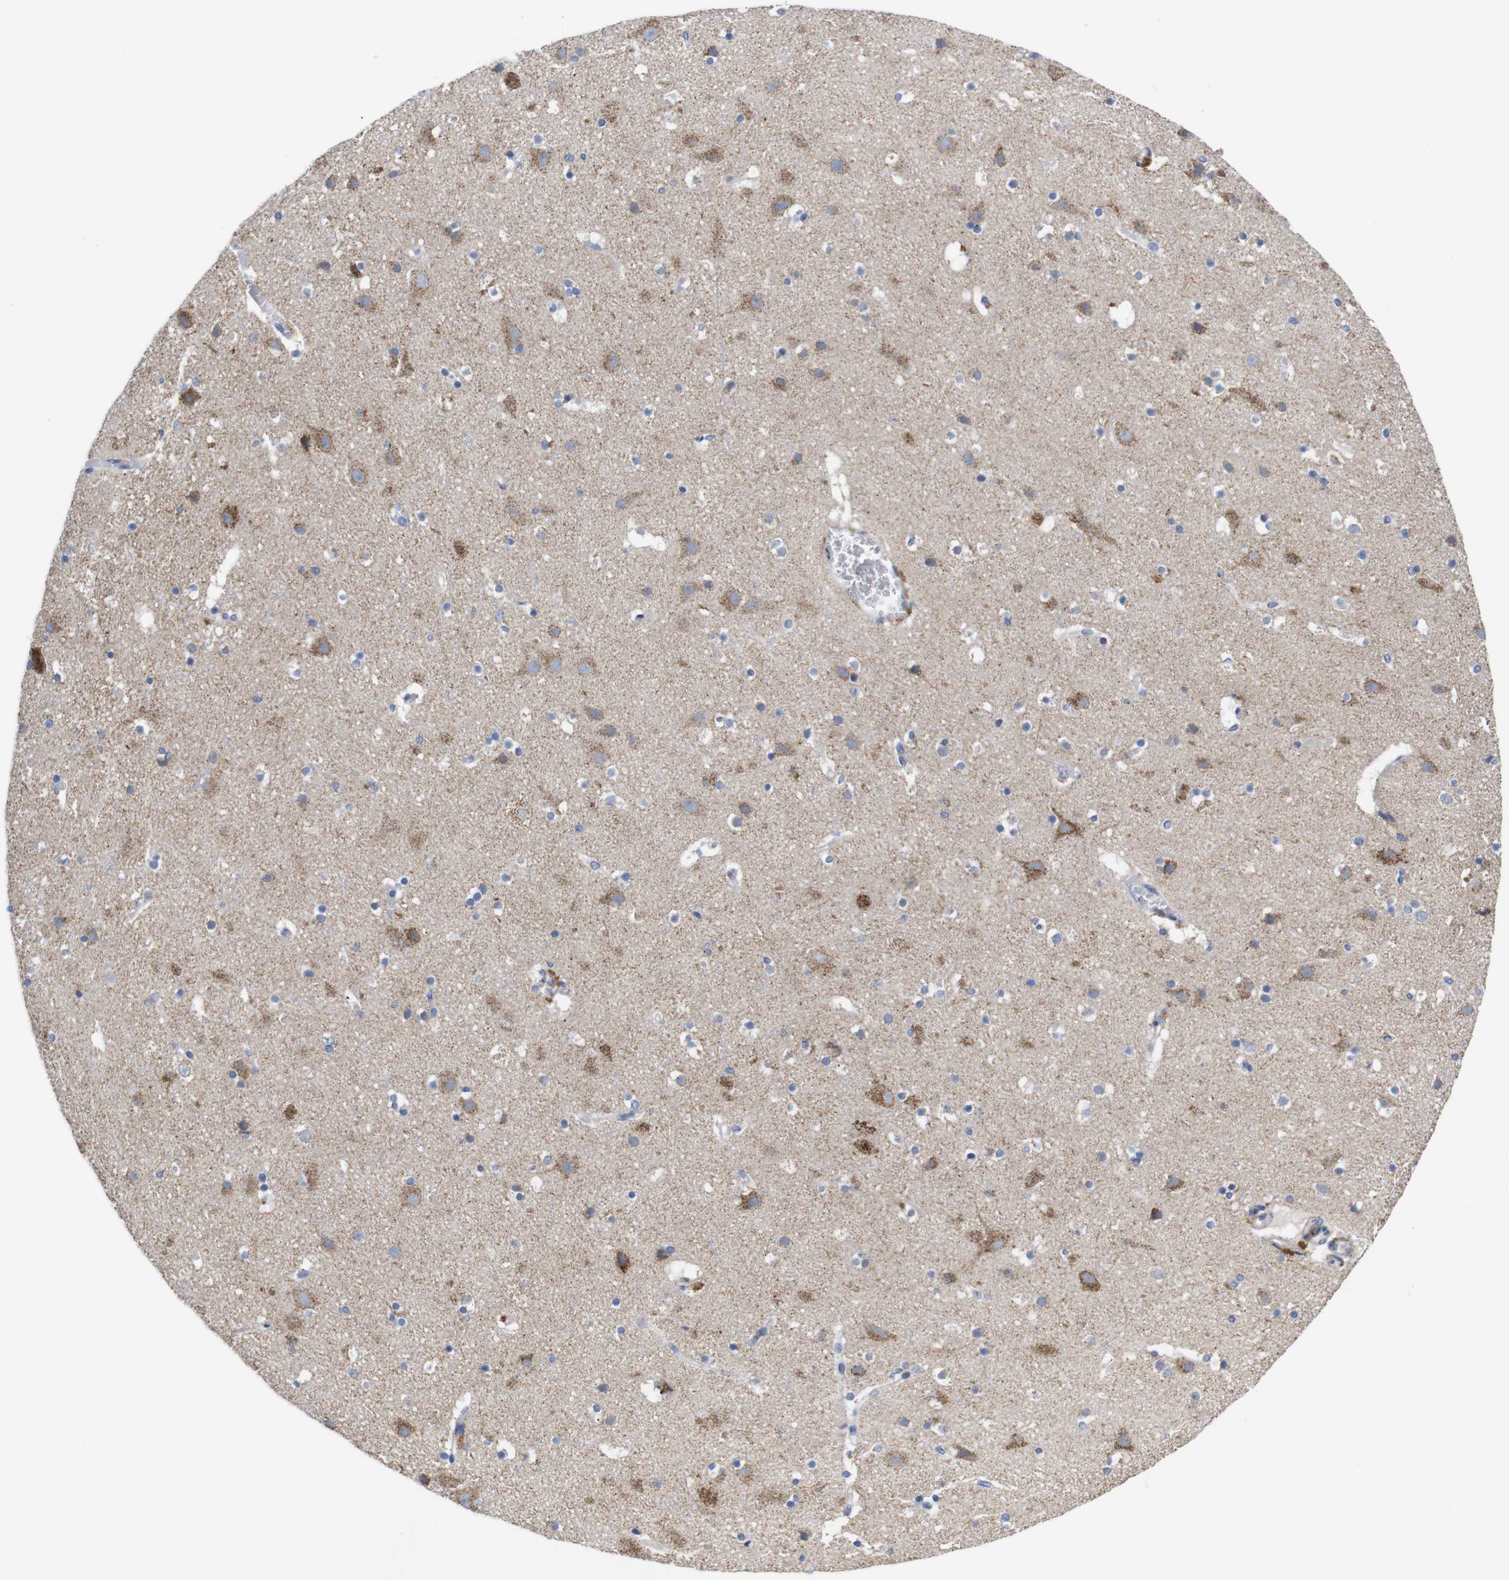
{"staining": {"intensity": "weak", "quantity": "25%-75%", "location": "cytoplasmic/membranous"}, "tissue": "cerebral cortex", "cell_type": "Endothelial cells", "image_type": "normal", "snomed": [{"axis": "morphology", "description": "Normal tissue, NOS"}, {"axis": "topography", "description": "Cerebral cortex"}], "caption": "Immunohistochemical staining of benign human cerebral cortex exhibits 25%-75% levels of weak cytoplasmic/membranous protein staining in about 25%-75% of endothelial cells.", "gene": "LRRC55", "patient": {"sex": "male", "age": 45}}